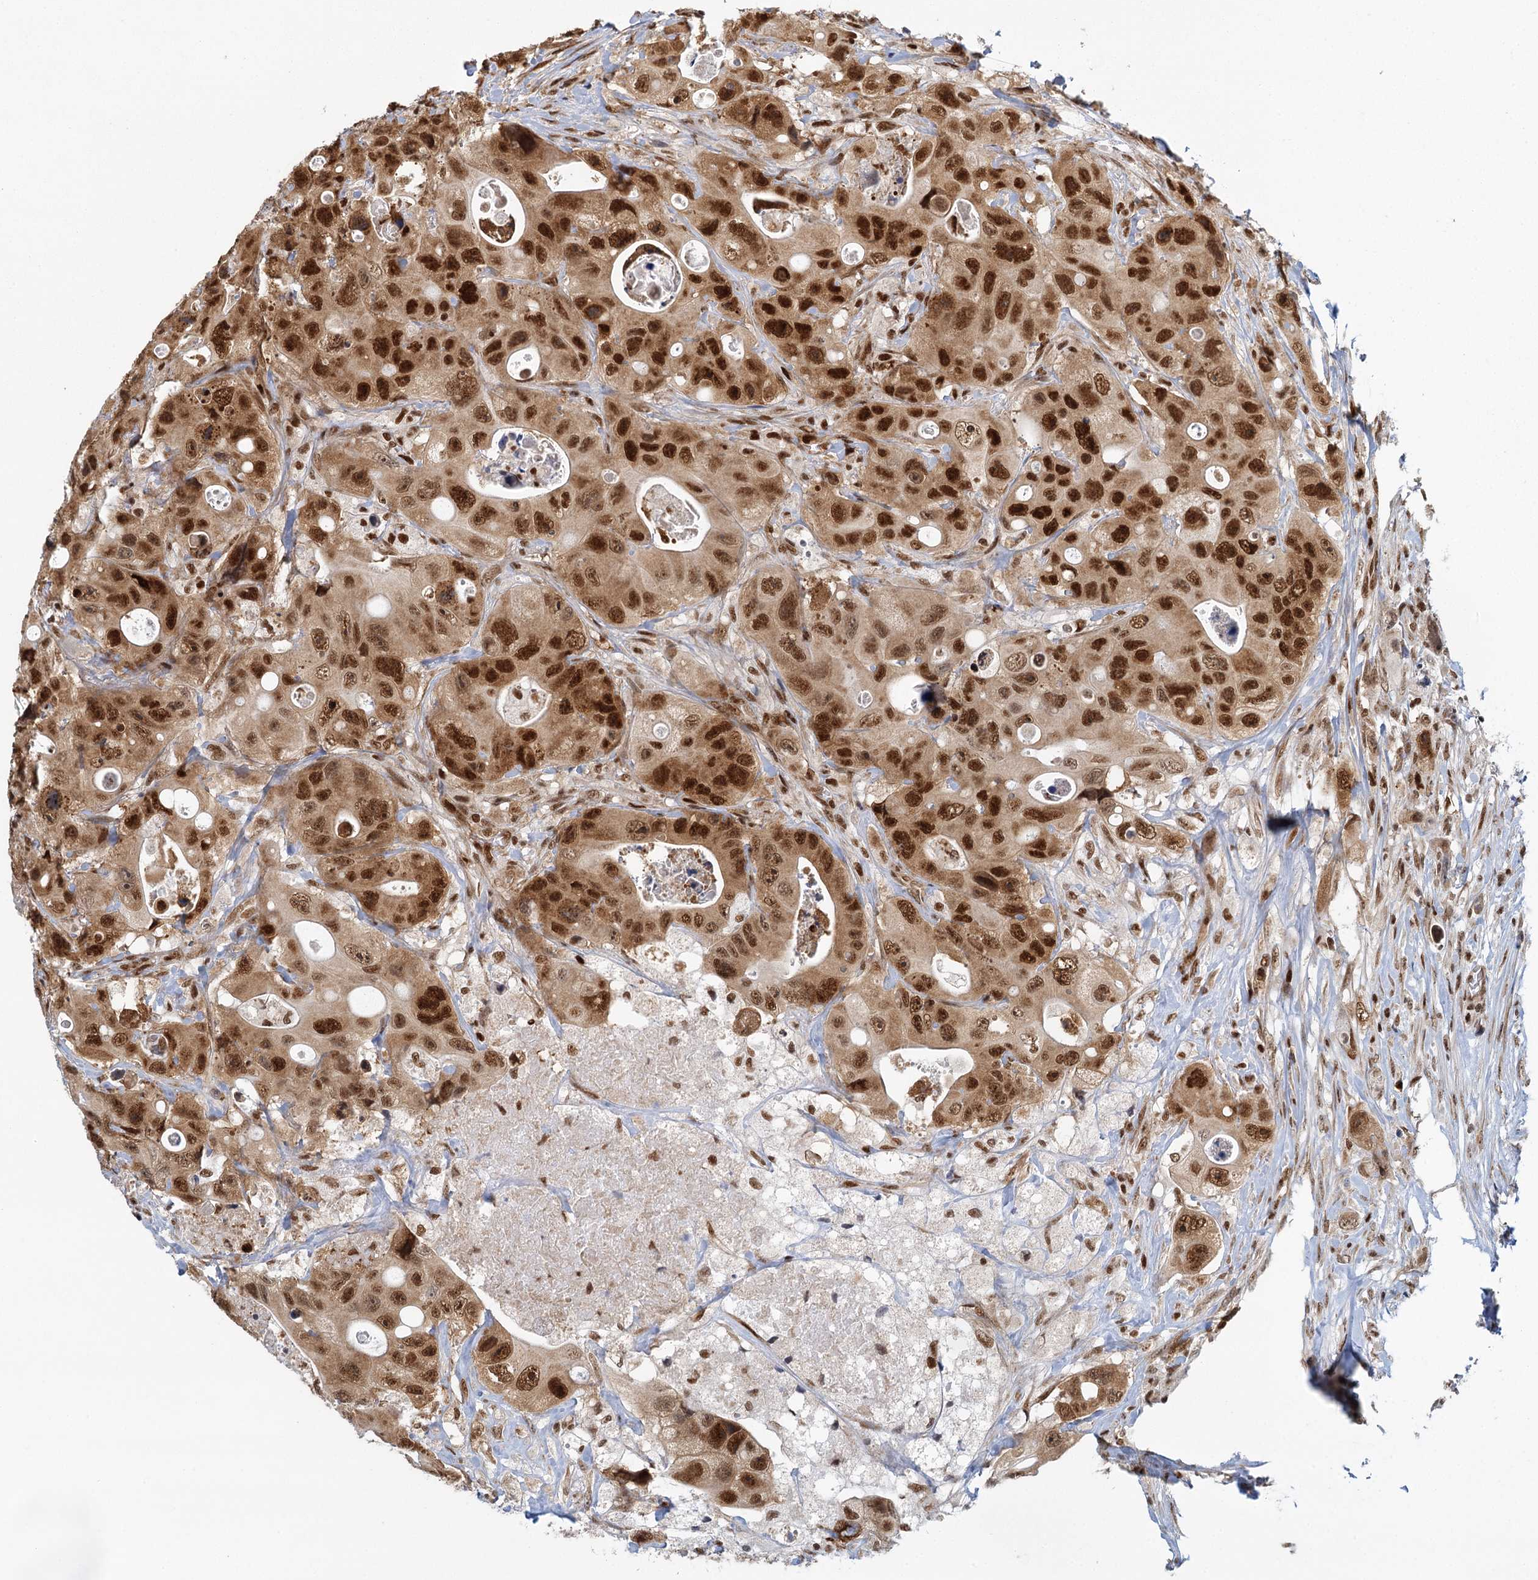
{"staining": {"intensity": "strong", "quantity": ">75%", "location": "nuclear"}, "tissue": "colorectal cancer", "cell_type": "Tumor cells", "image_type": "cancer", "snomed": [{"axis": "morphology", "description": "Adenocarcinoma, NOS"}, {"axis": "topography", "description": "Colon"}], "caption": "This is a micrograph of immunohistochemistry staining of colorectal adenocarcinoma, which shows strong expression in the nuclear of tumor cells.", "gene": "GPATCH11", "patient": {"sex": "female", "age": 46}}